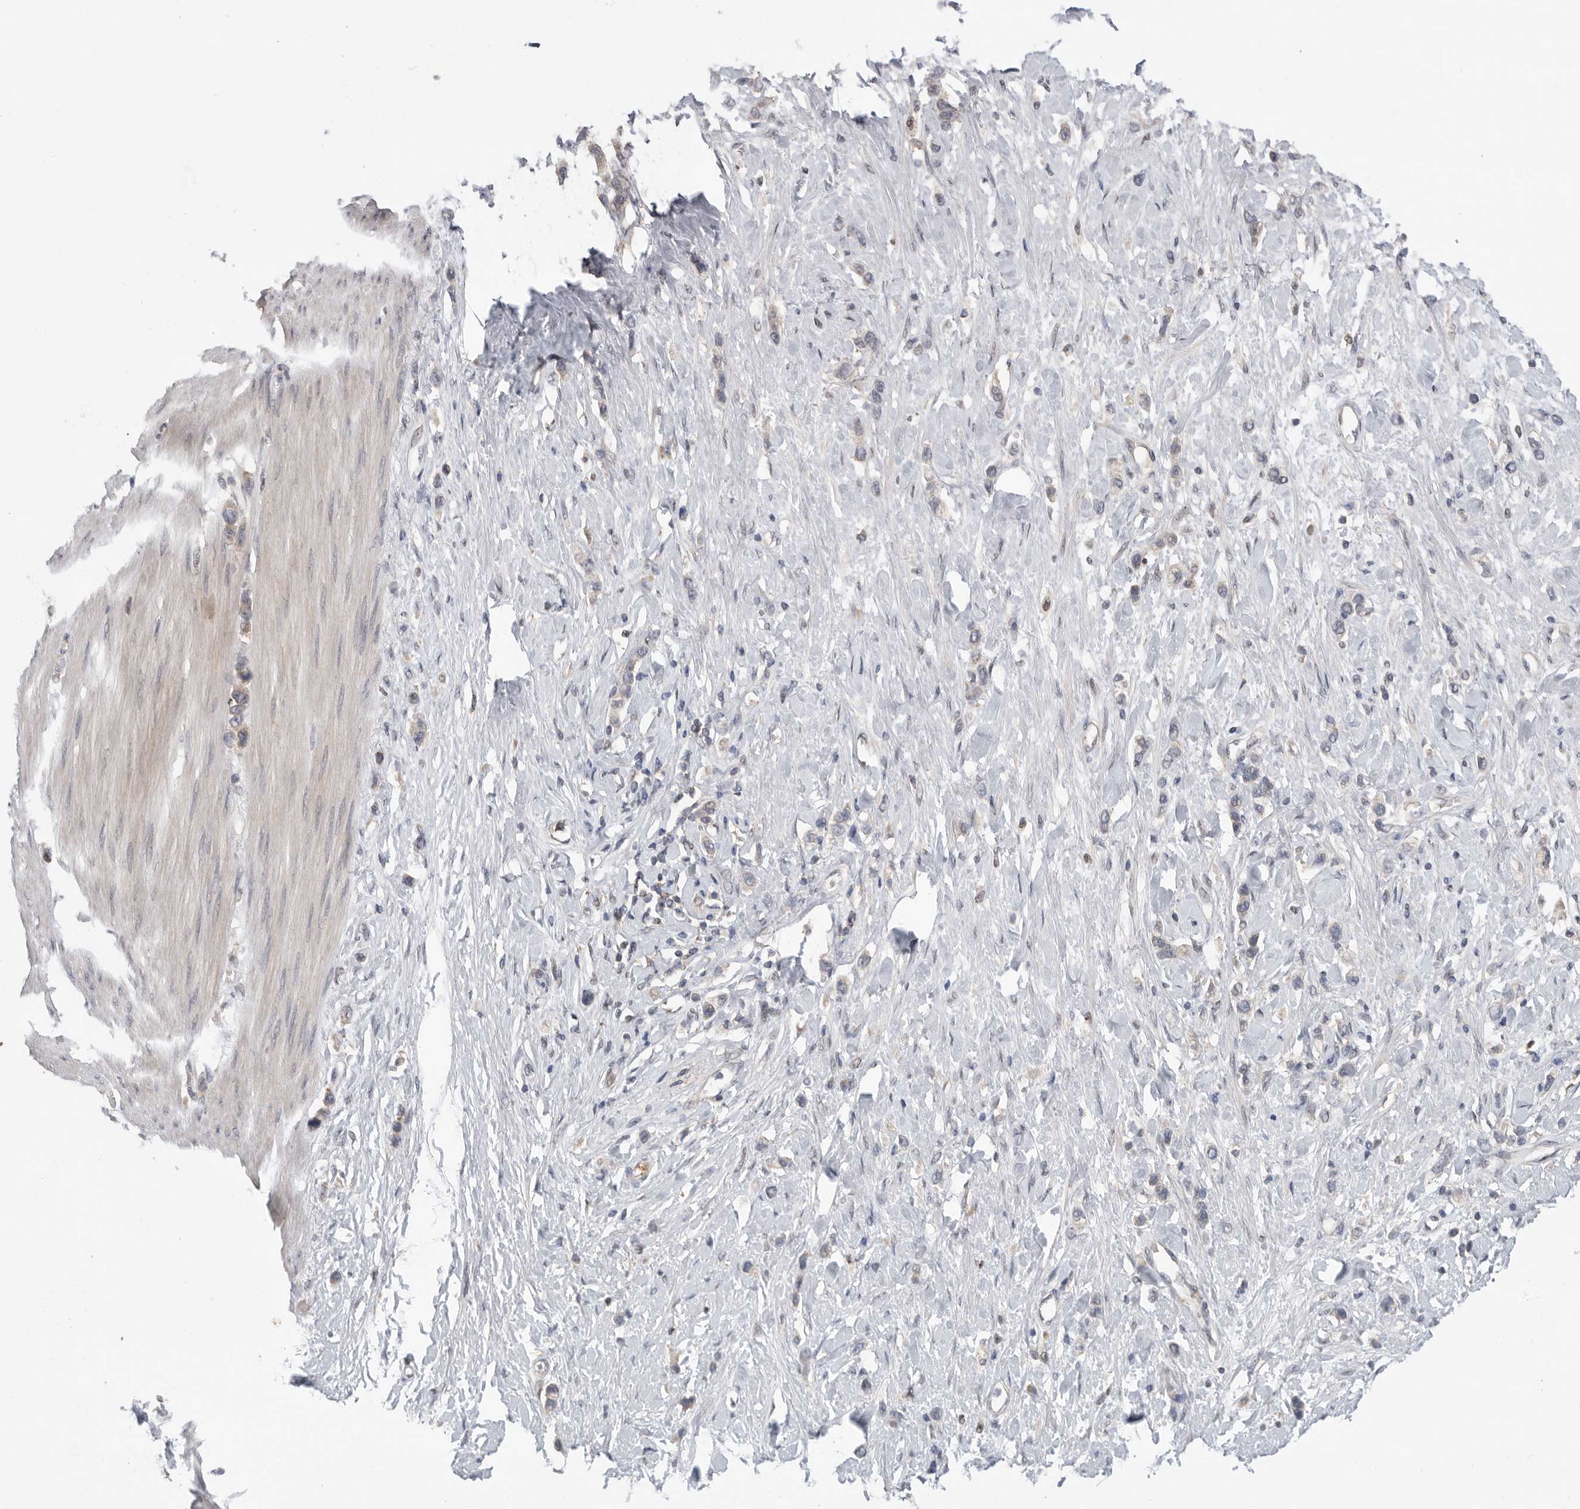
{"staining": {"intensity": "weak", "quantity": "<25%", "location": "cytoplasmic/membranous"}, "tissue": "stomach cancer", "cell_type": "Tumor cells", "image_type": "cancer", "snomed": [{"axis": "morphology", "description": "Adenocarcinoma, NOS"}, {"axis": "topography", "description": "Stomach"}], "caption": "Immunohistochemistry (IHC) image of neoplastic tissue: adenocarcinoma (stomach) stained with DAB exhibits no significant protein expression in tumor cells.", "gene": "KLK5", "patient": {"sex": "female", "age": 65}}